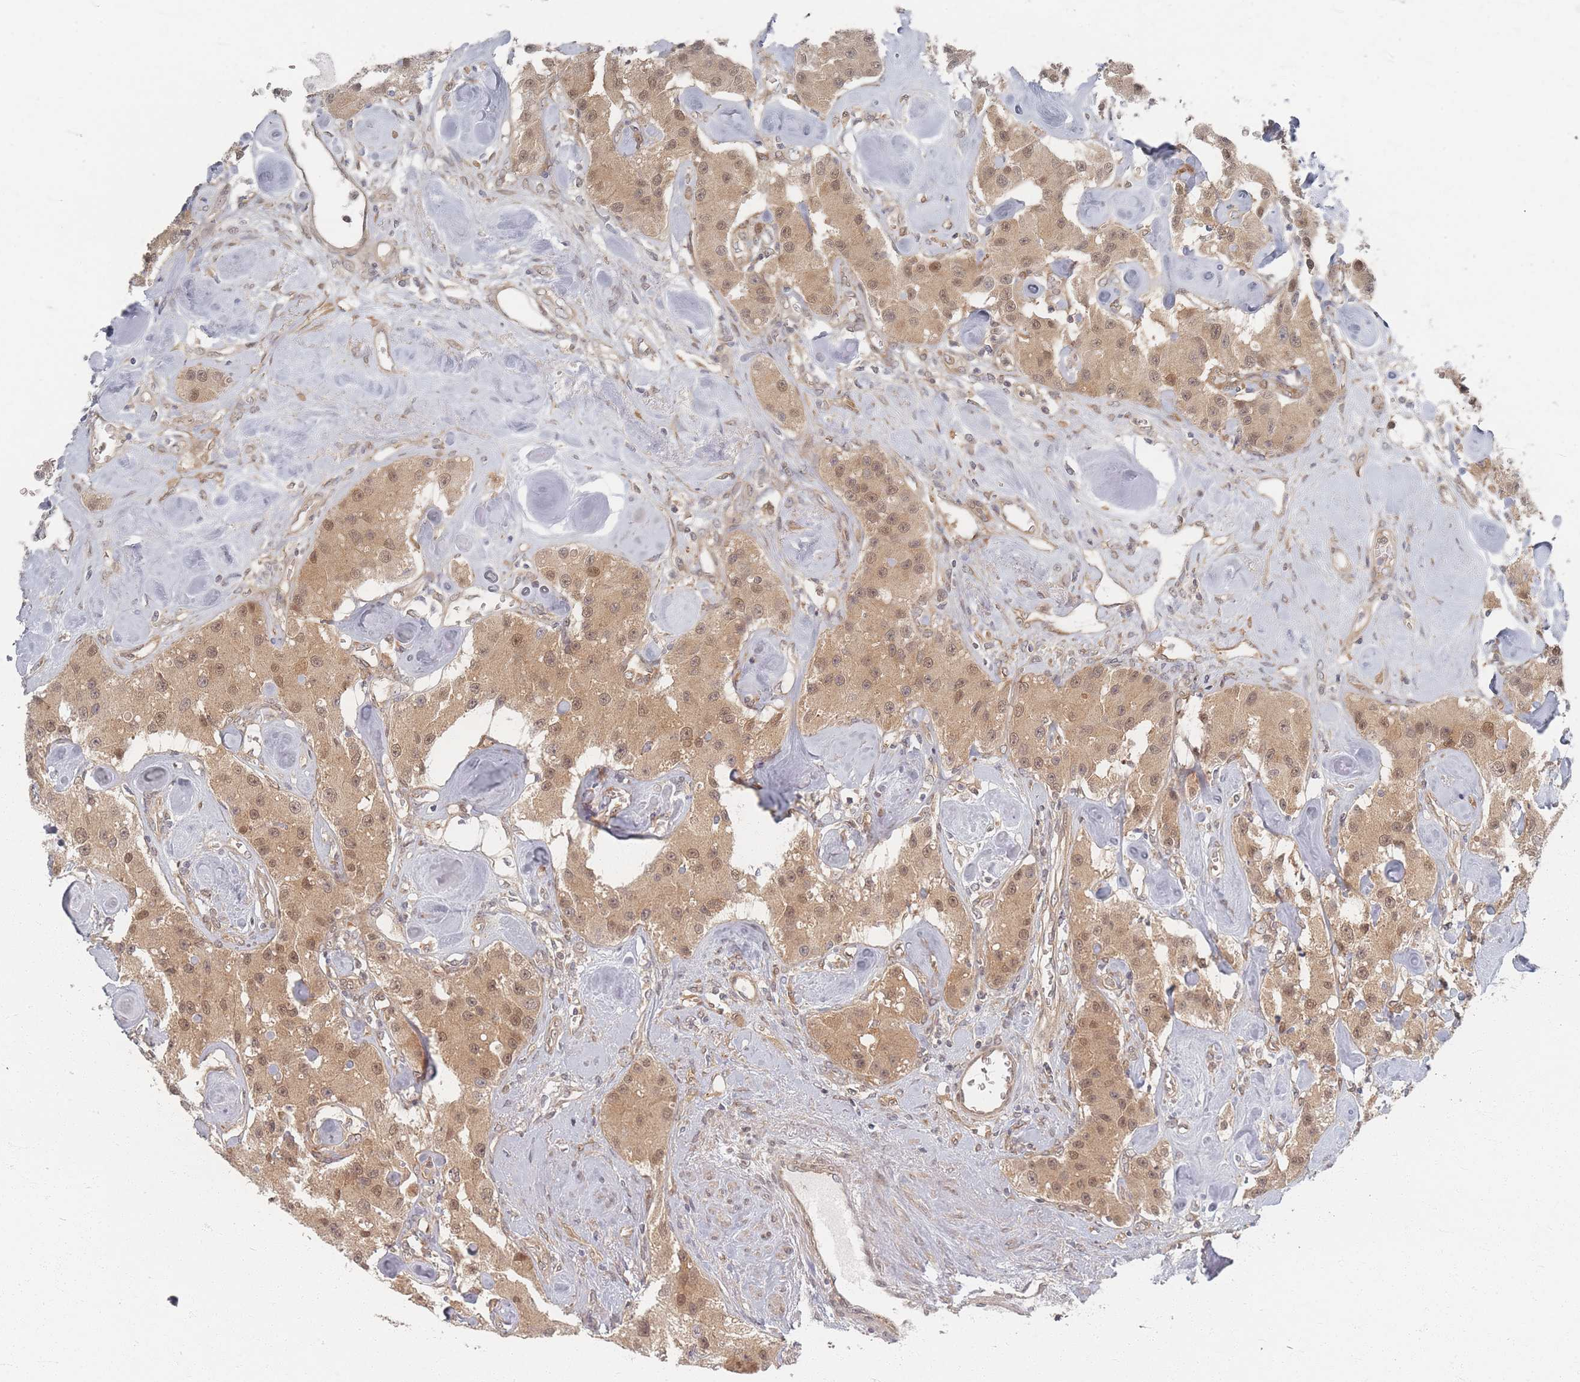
{"staining": {"intensity": "moderate", "quantity": ">75%", "location": "cytoplasmic/membranous,nuclear"}, "tissue": "carcinoid", "cell_type": "Tumor cells", "image_type": "cancer", "snomed": [{"axis": "morphology", "description": "Carcinoid, malignant, NOS"}, {"axis": "topography", "description": "Pancreas"}], "caption": "This is an image of IHC staining of carcinoid, which shows moderate expression in the cytoplasmic/membranous and nuclear of tumor cells.", "gene": "PSMD9", "patient": {"sex": "male", "age": 41}}